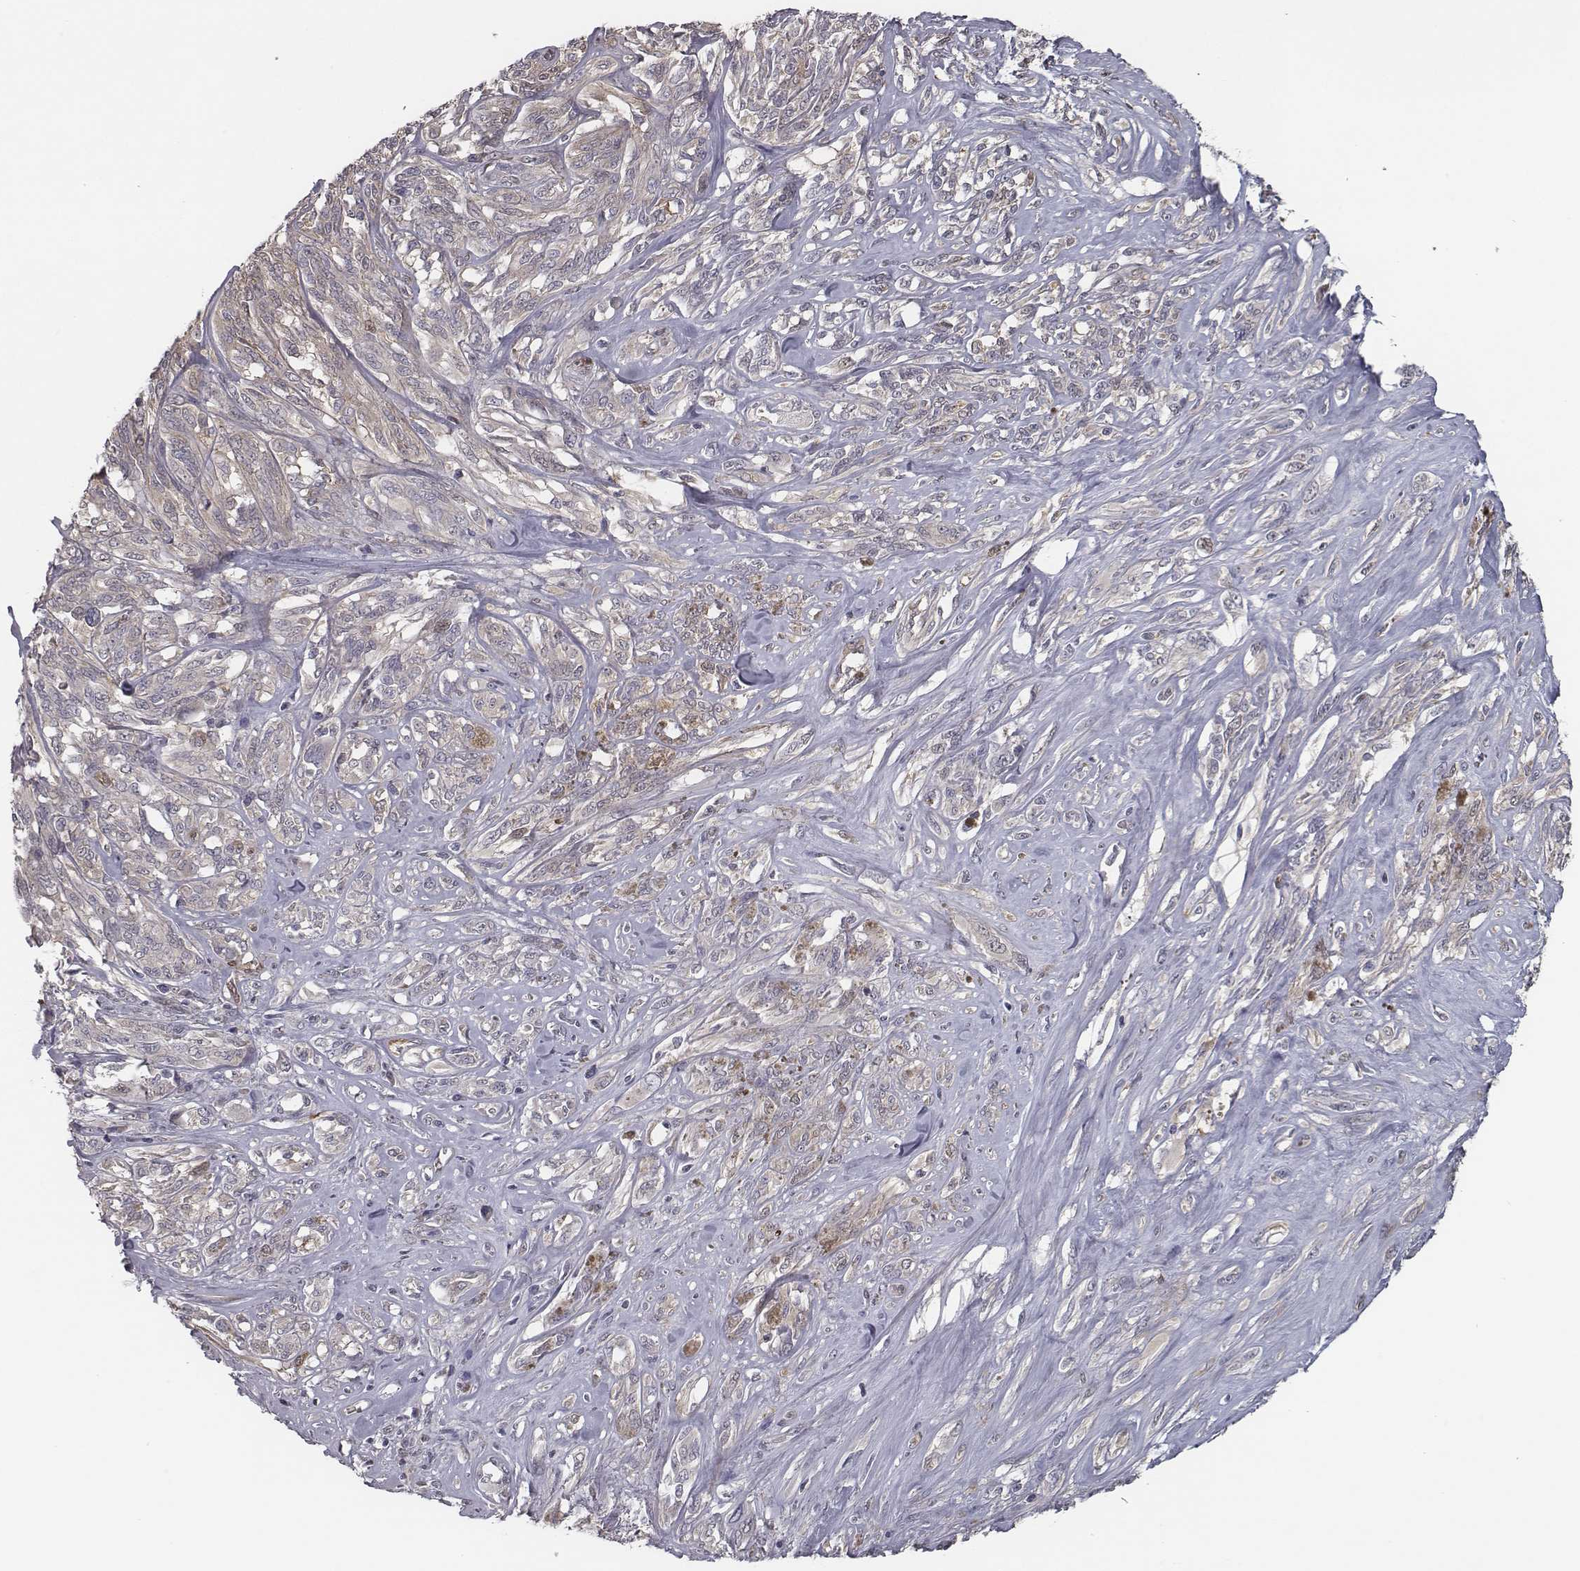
{"staining": {"intensity": "weak", "quantity": "25%-75%", "location": "cytoplasmic/membranous"}, "tissue": "melanoma", "cell_type": "Tumor cells", "image_type": "cancer", "snomed": [{"axis": "morphology", "description": "Malignant melanoma, NOS"}, {"axis": "topography", "description": "Skin"}], "caption": "Immunohistochemistry (IHC) staining of melanoma, which exhibits low levels of weak cytoplasmic/membranous staining in approximately 25%-75% of tumor cells indicating weak cytoplasmic/membranous protein expression. The staining was performed using DAB (3,3'-diaminobenzidine) (brown) for protein detection and nuclei were counterstained in hematoxylin (blue).", "gene": "ISYNA1", "patient": {"sex": "female", "age": 91}}